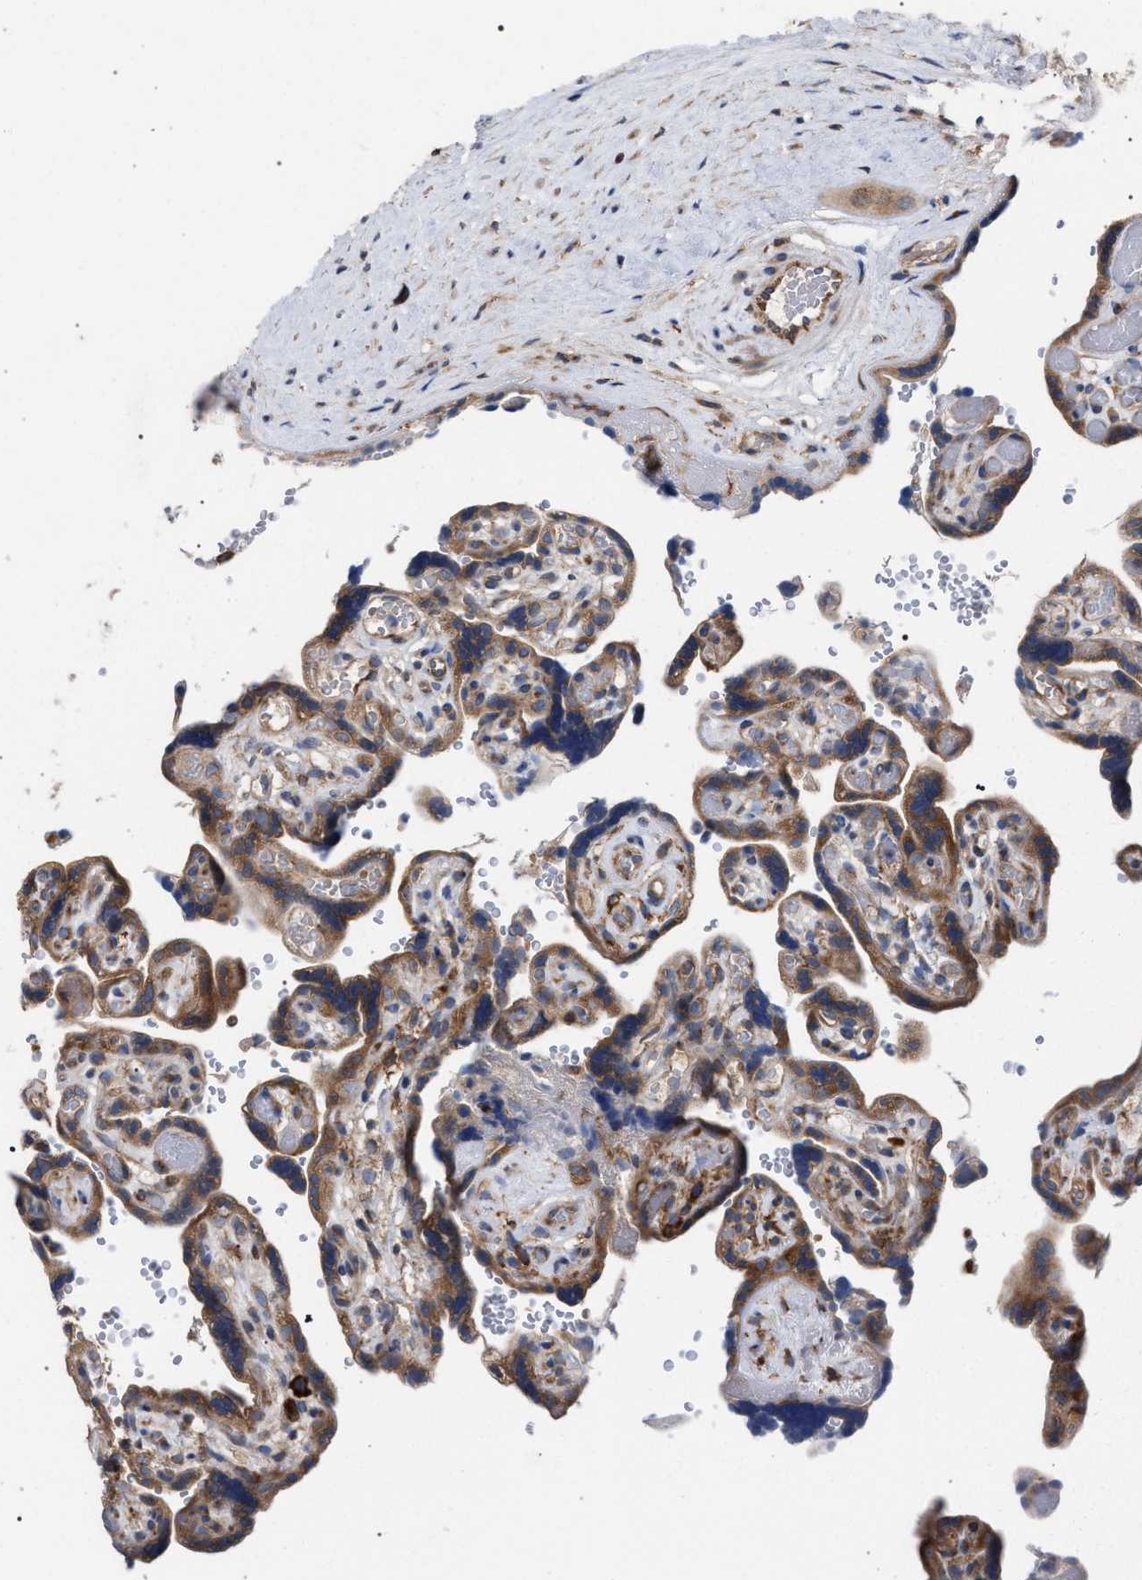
{"staining": {"intensity": "strong", "quantity": ">75%", "location": "cytoplasmic/membranous"}, "tissue": "placenta", "cell_type": "Decidual cells", "image_type": "normal", "snomed": [{"axis": "morphology", "description": "Normal tissue, NOS"}, {"axis": "topography", "description": "Placenta"}], "caption": "Unremarkable placenta shows strong cytoplasmic/membranous expression in about >75% of decidual cells, visualized by immunohistochemistry.", "gene": "CDR2L", "patient": {"sex": "female", "age": 30}}